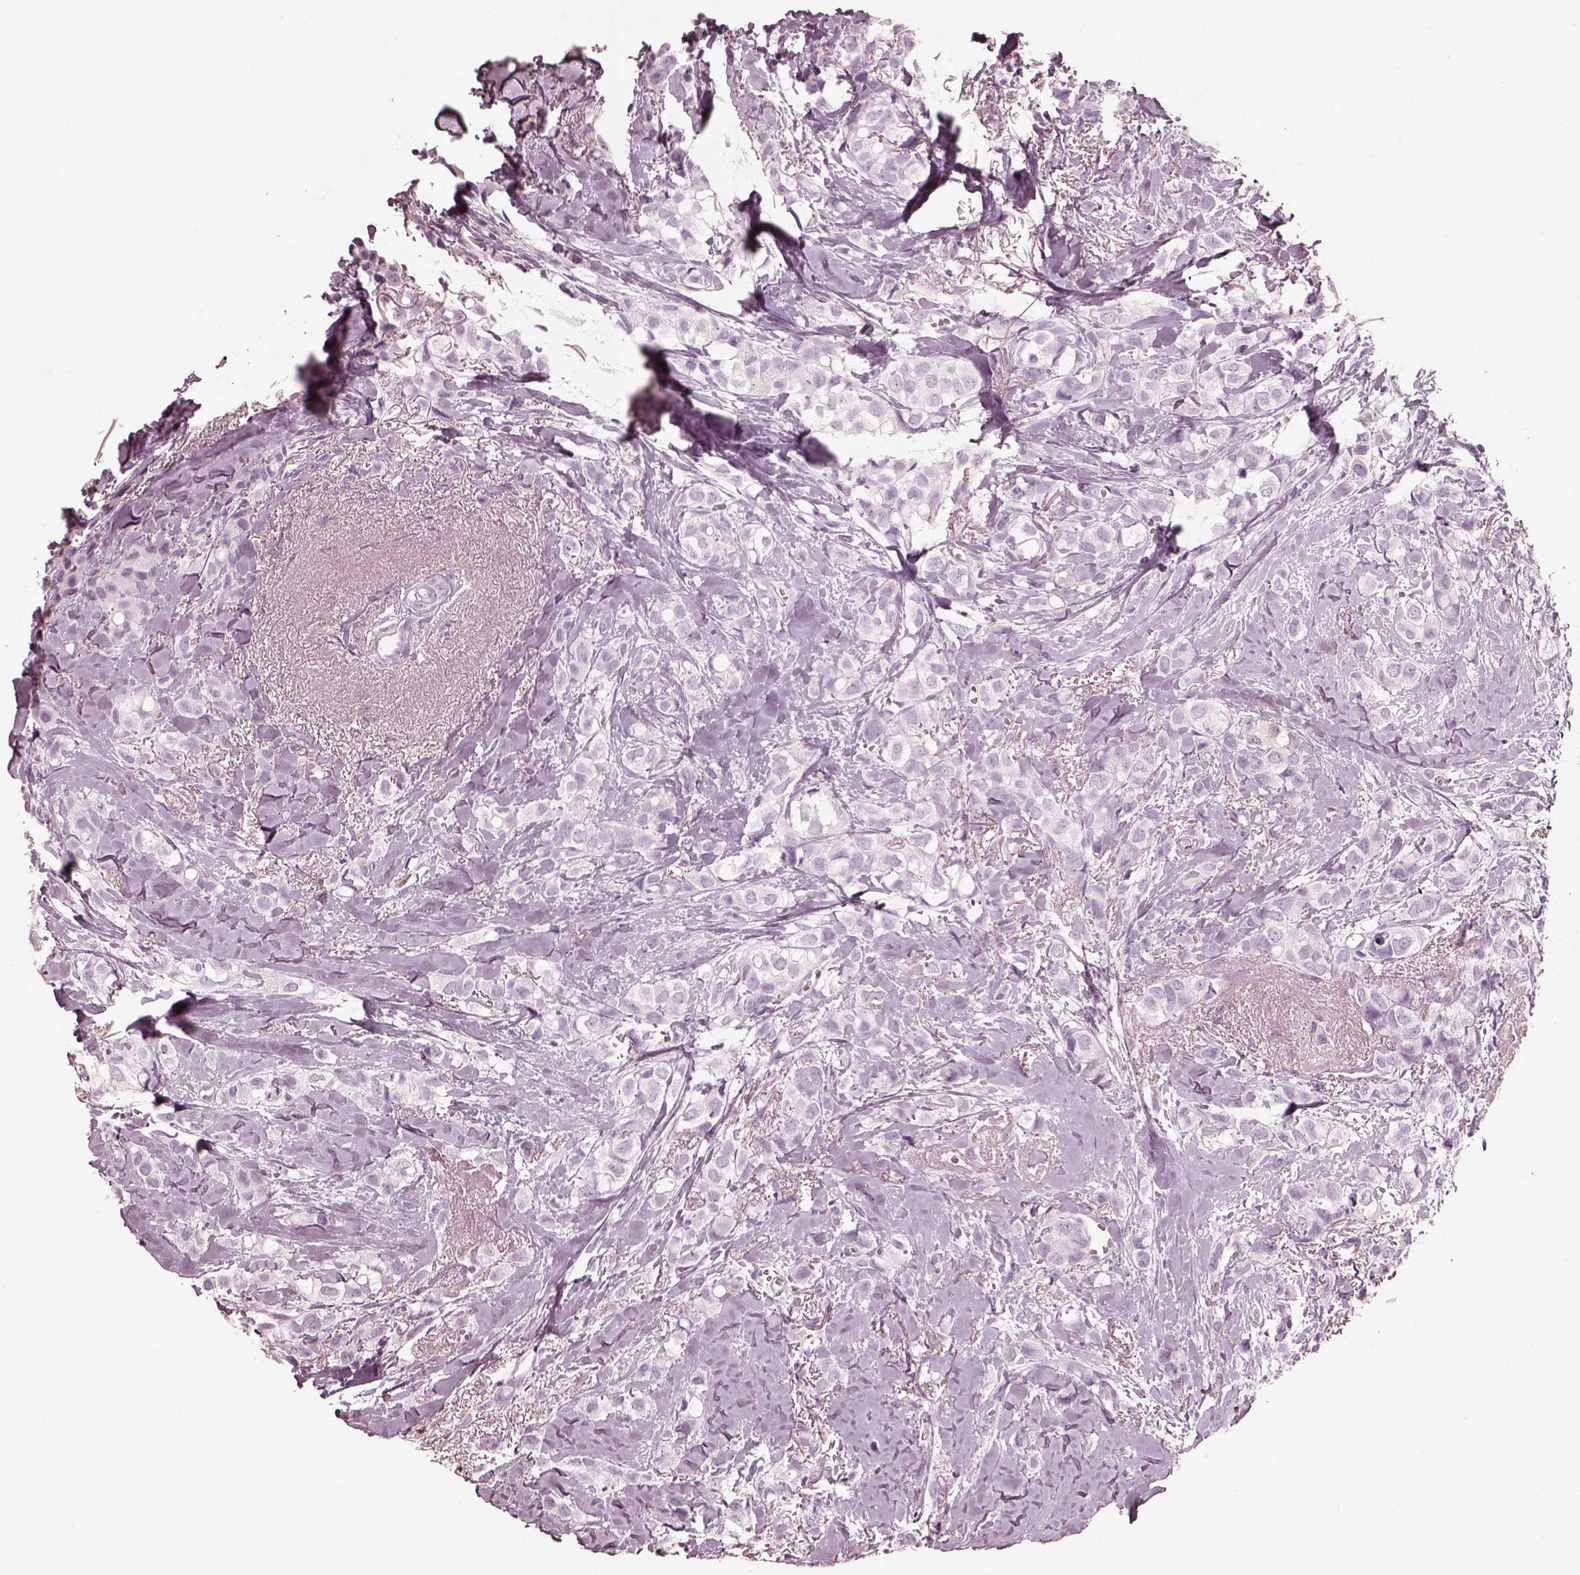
{"staining": {"intensity": "negative", "quantity": "none", "location": "none"}, "tissue": "breast cancer", "cell_type": "Tumor cells", "image_type": "cancer", "snomed": [{"axis": "morphology", "description": "Duct carcinoma"}, {"axis": "topography", "description": "Breast"}], "caption": "A micrograph of human breast infiltrating ductal carcinoma is negative for staining in tumor cells.", "gene": "FABP9", "patient": {"sex": "female", "age": 85}}